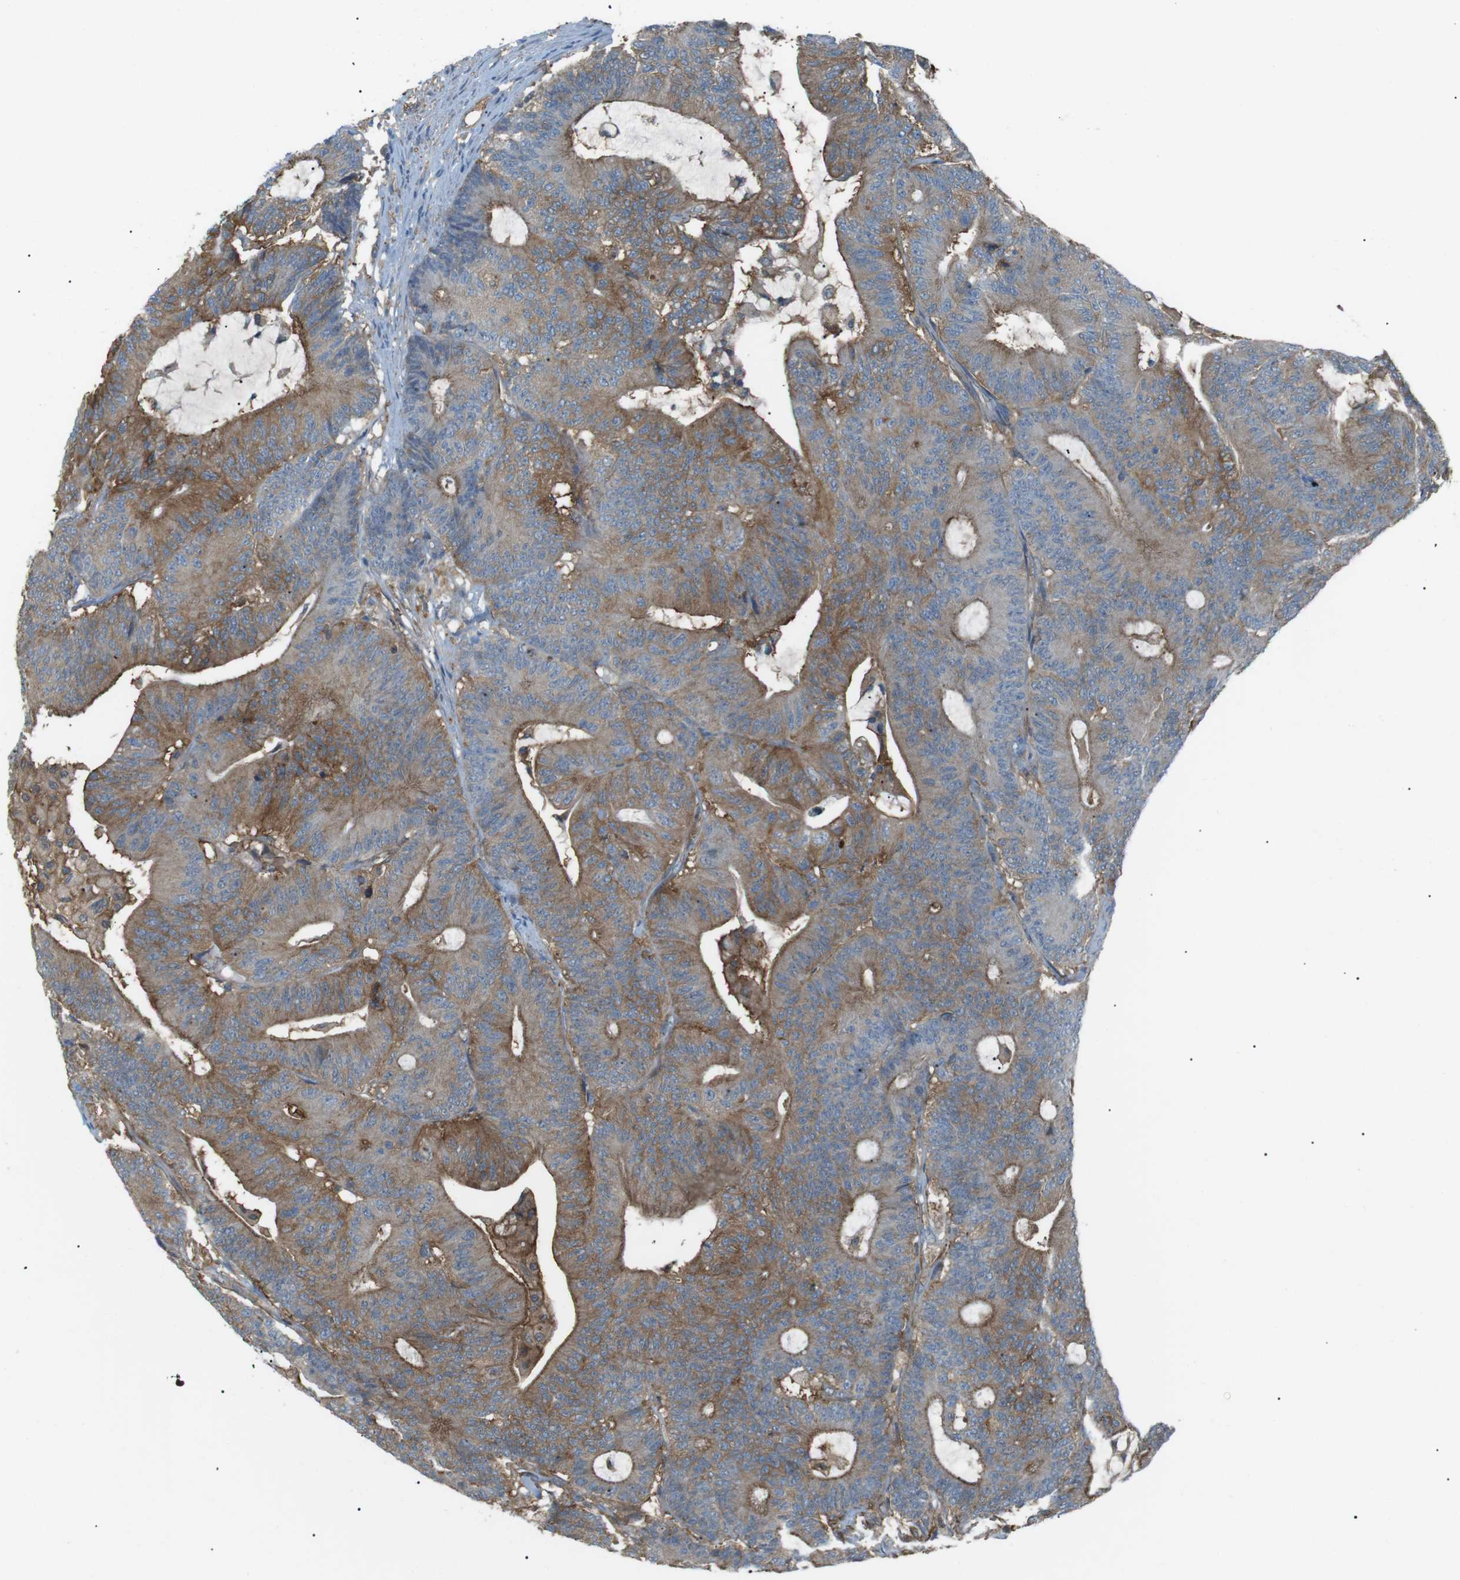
{"staining": {"intensity": "moderate", "quantity": ">75%", "location": "cytoplasmic/membranous"}, "tissue": "colorectal cancer", "cell_type": "Tumor cells", "image_type": "cancer", "snomed": [{"axis": "morphology", "description": "Adenocarcinoma, NOS"}, {"axis": "topography", "description": "Colon"}], "caption": "Moderate cytoplasmic/membranous staining for a protein is appreciated in approximately >75% of tumor cells of adenocarcinoma (colorectal) using immunohistochemistry (IHC).", "gene": "PEPD", "patient": {"sex": "female", "age": 84}}